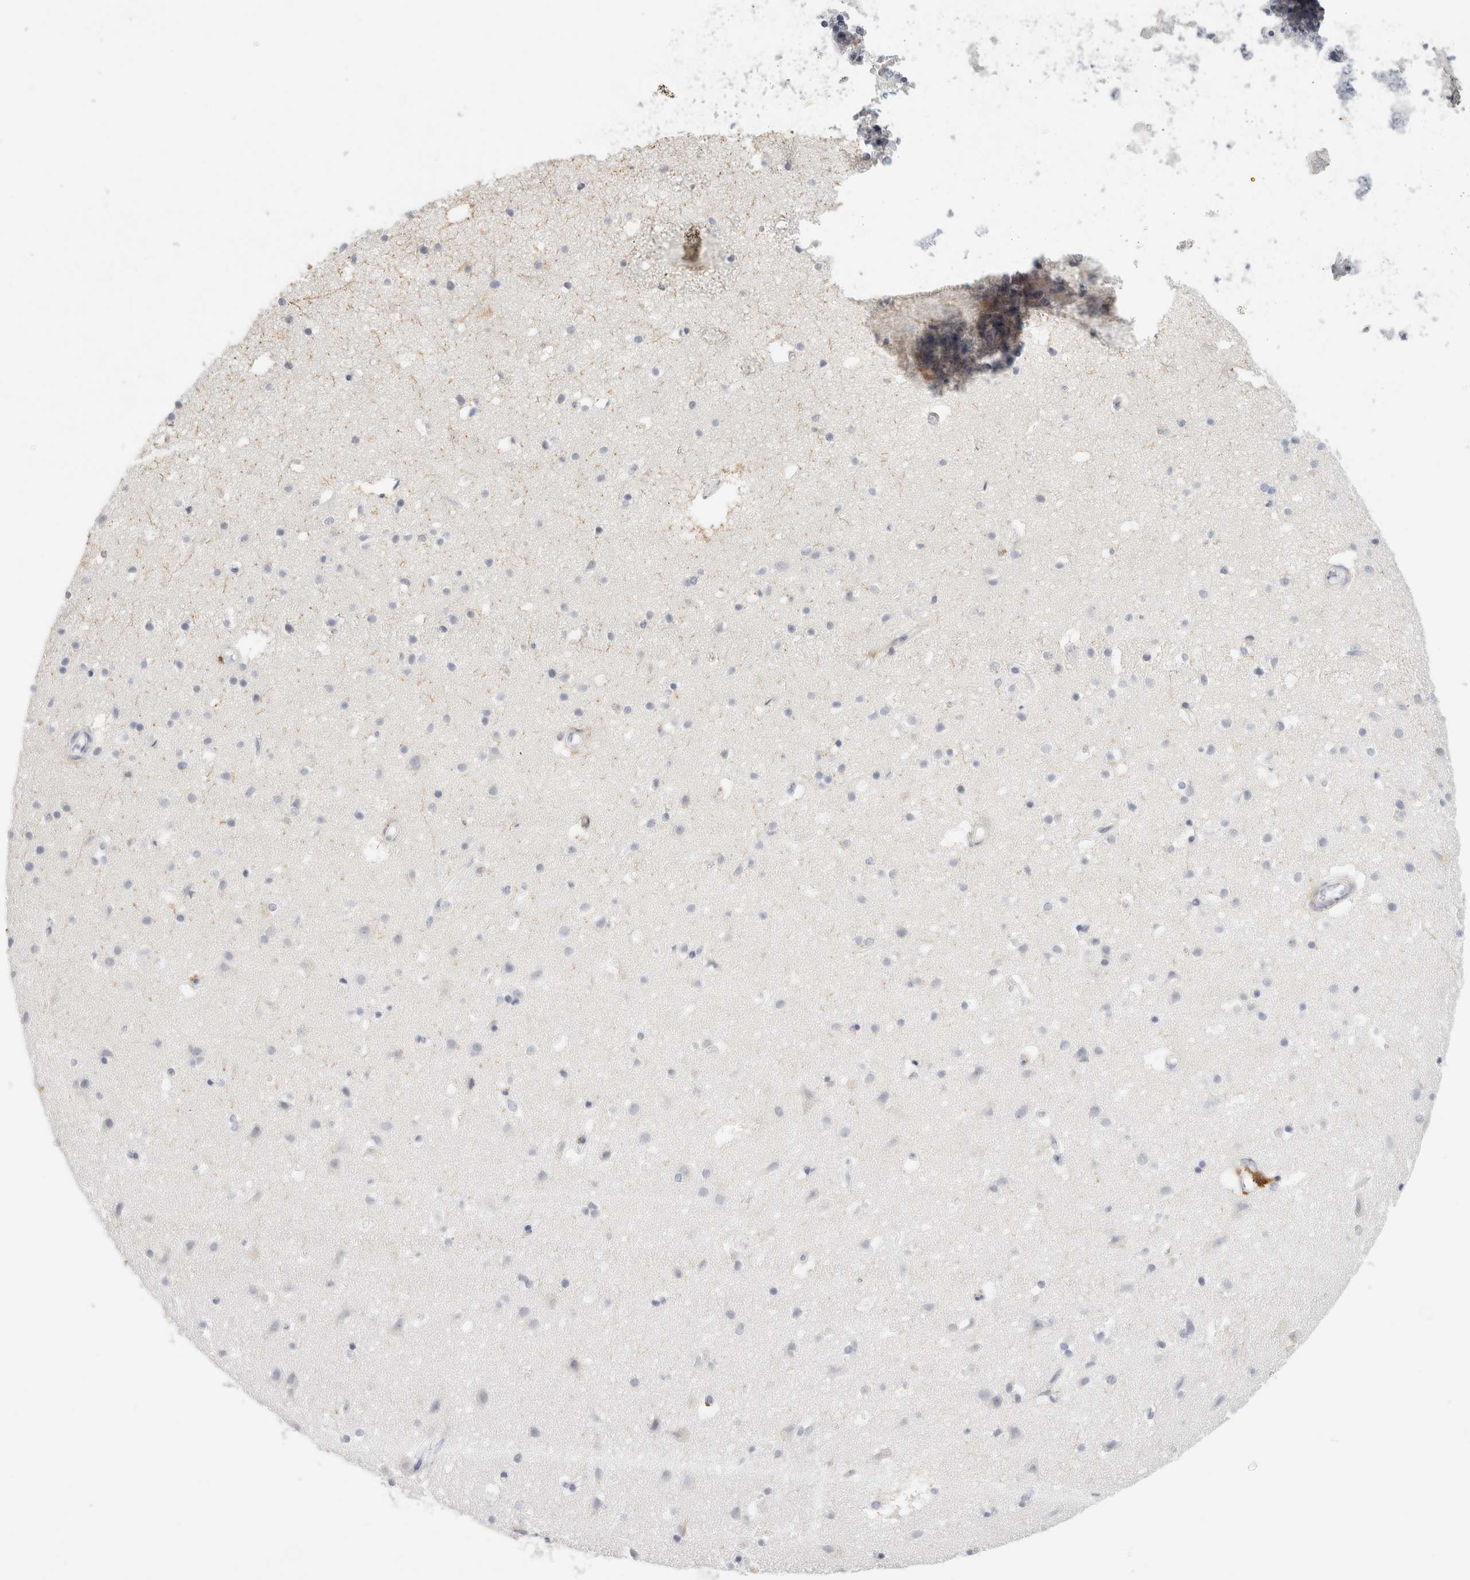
{"staining": {"intensity": "negative", "quantity": "none", "location": "none"}, "tissue": "cerebral cortex", "cell_type": "Endothelial cells", "image_type": "normal", "snomed": [{"axis": "morphology", "description": "Normal tissue, NOS"}, {"axis": "topography", "description": "Cerebral cortex"}], "caption": "Immunohistochemistry micrograph of unremarkable cerebral cortex: cerebral cortex stained with DAB demonstrates no significant protein positivity in endothelial cells.", "gene": "FGL2", "patient": {"sex": "male", "age": 54}}